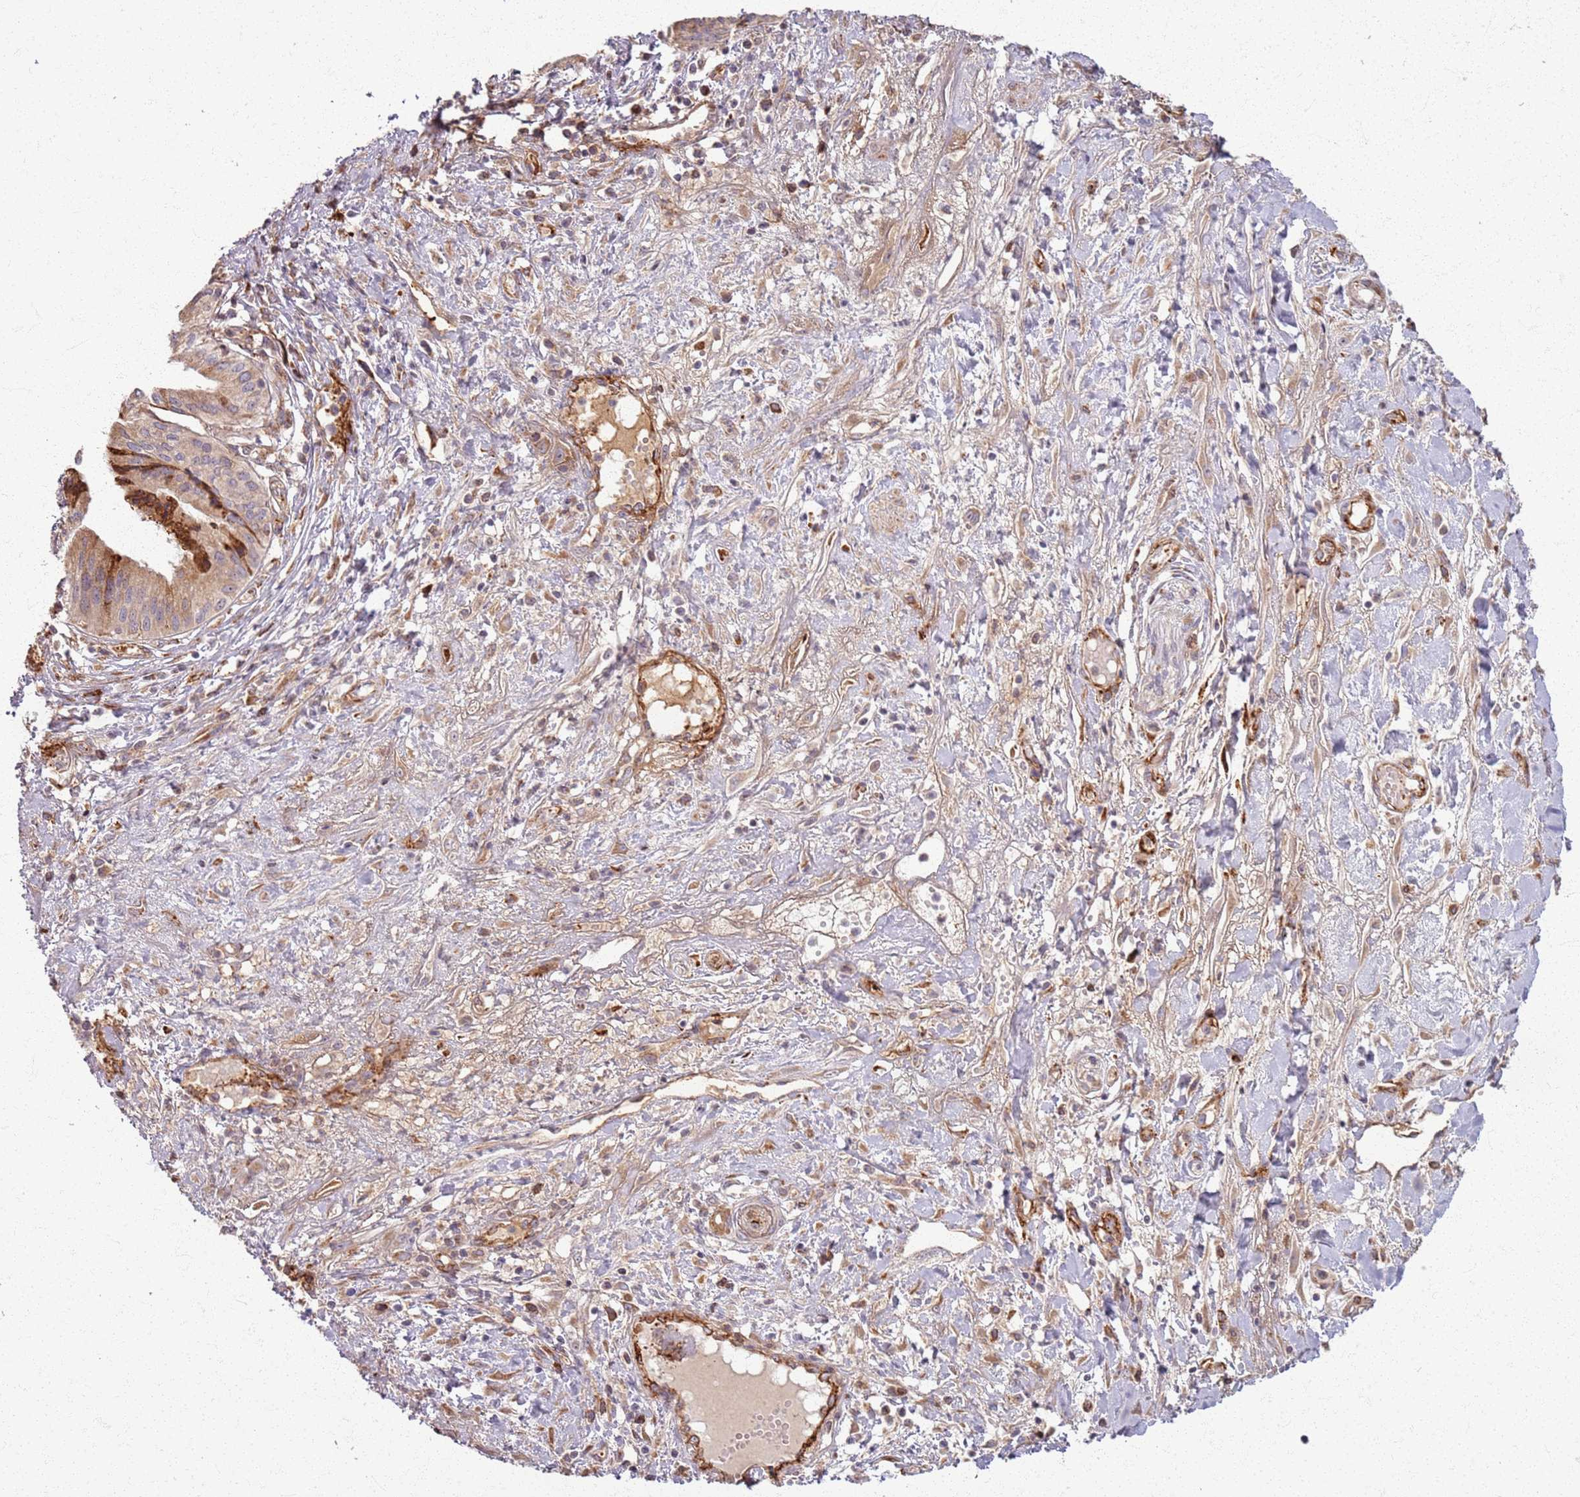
{"staining": {"intensity": "moderate", "quantity": ">75%", "location": "cytoplasmic/membranous"}, "tissue": "pancreatic cancer", "cell_type": "Tumor cells", "image_type": "cancer", "snomed": [{"axis": "morphology", "description": "Adenocarcinoma, NOS"}, {"axis": "topography", "description": "Pancreas"}], "caption": "Pancreatic adenocarcinoma stained with a brown dye exhibits moderate cytoplasmic/membranous positive expression in about >75% of tumor cells.", "gene": "KRI1", "patient": {"sex": "female", "age": 50}}